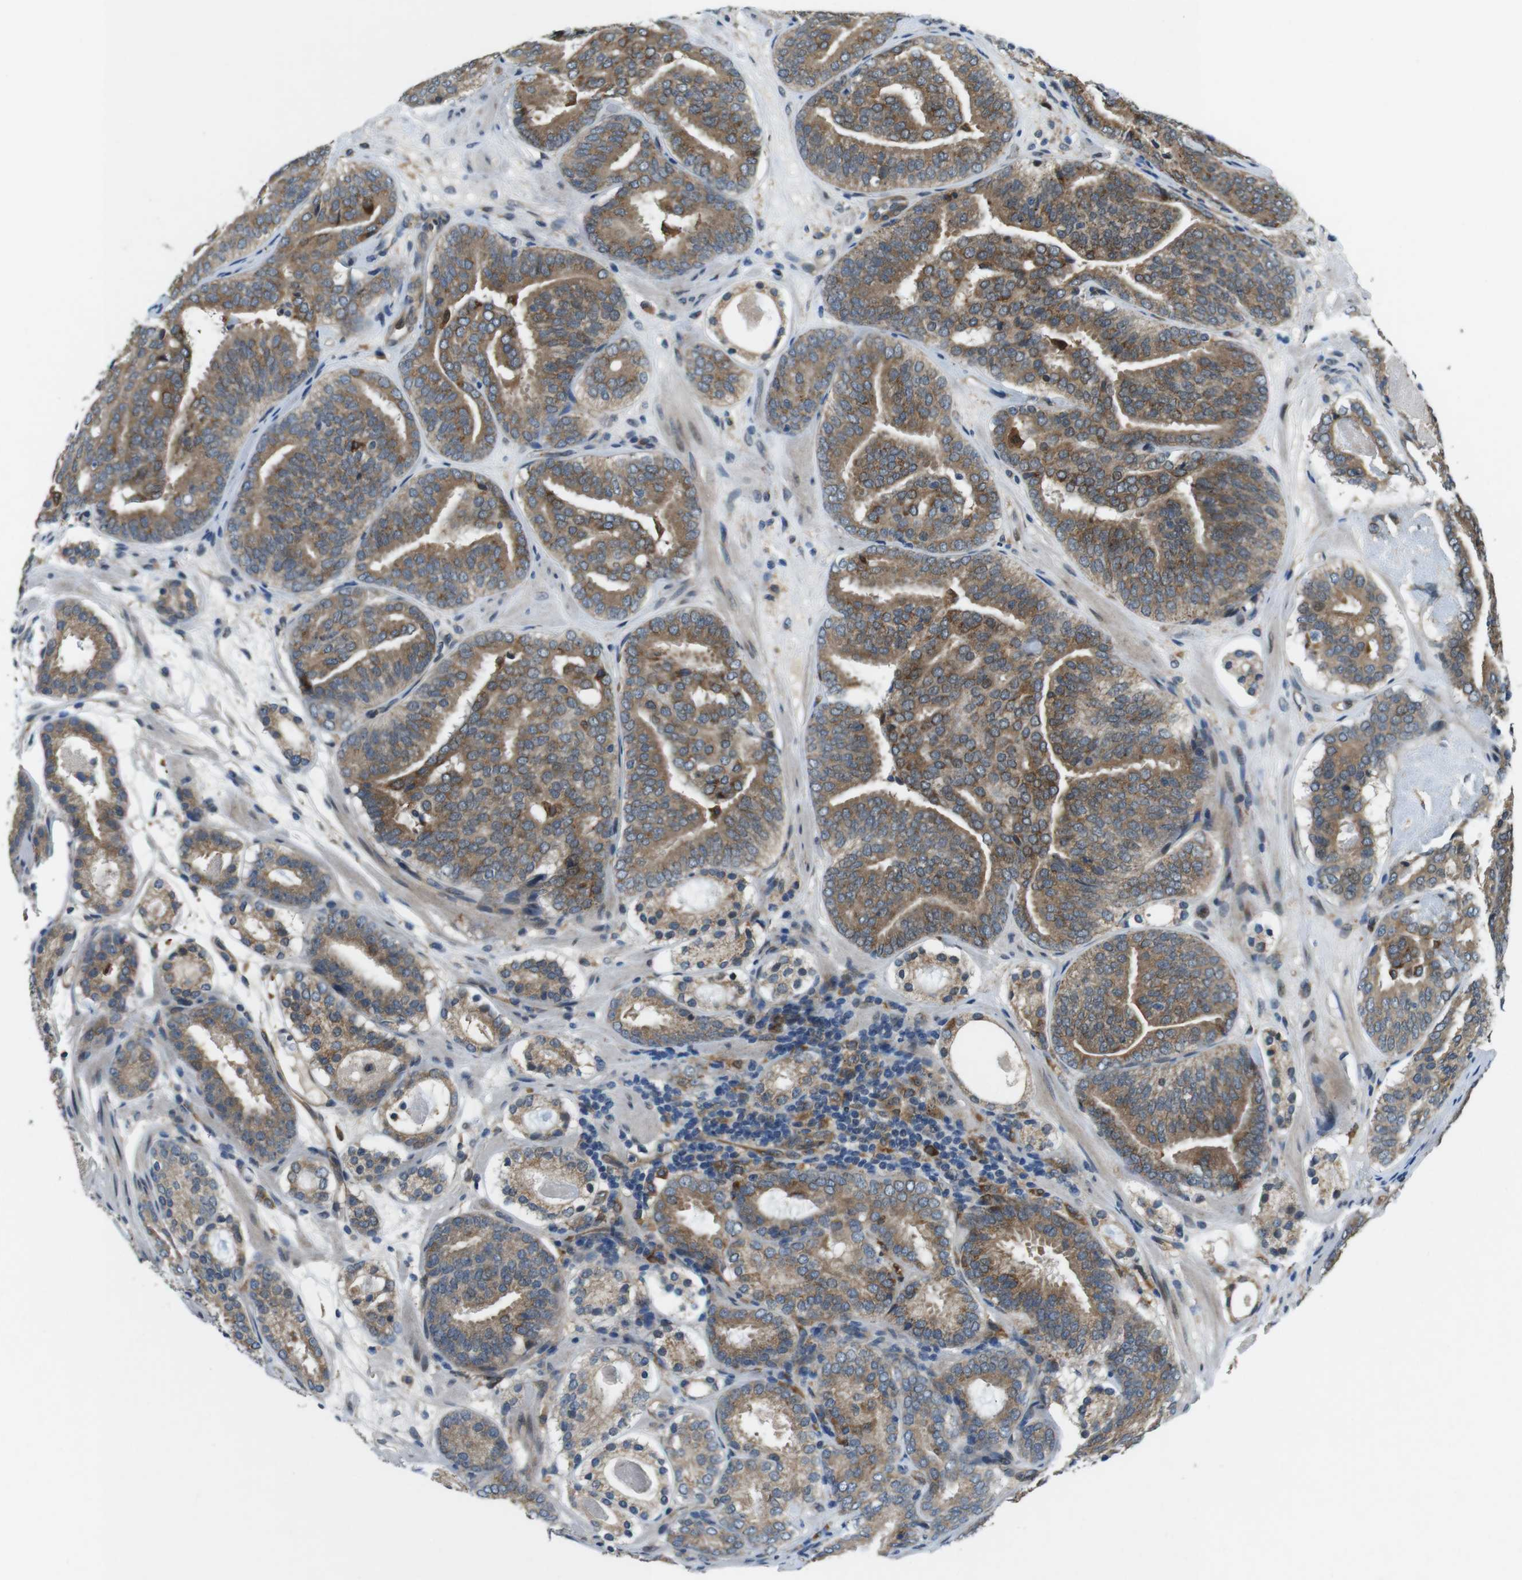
{"staining": {"intensity": "moderate", "quantity": ">75%", "location": "cytoplasmic/membranous"}, "tissue": "prostate cancer", "cell_type": "Tumor cells", "image_type": "cancer", "snomed": [{"axis": "morphology", "description": "Adenocarcinoma, Low grade"}, {"axis": "topography", "description": "Prostate"}], "caption": "Tumor cells display medium levels of moderate cytoplasmic/membranous staining in approximately >75% of cells in prostate cancer.", "gene": "PALD1", "patient": {"sex": "male", "age": 69}}